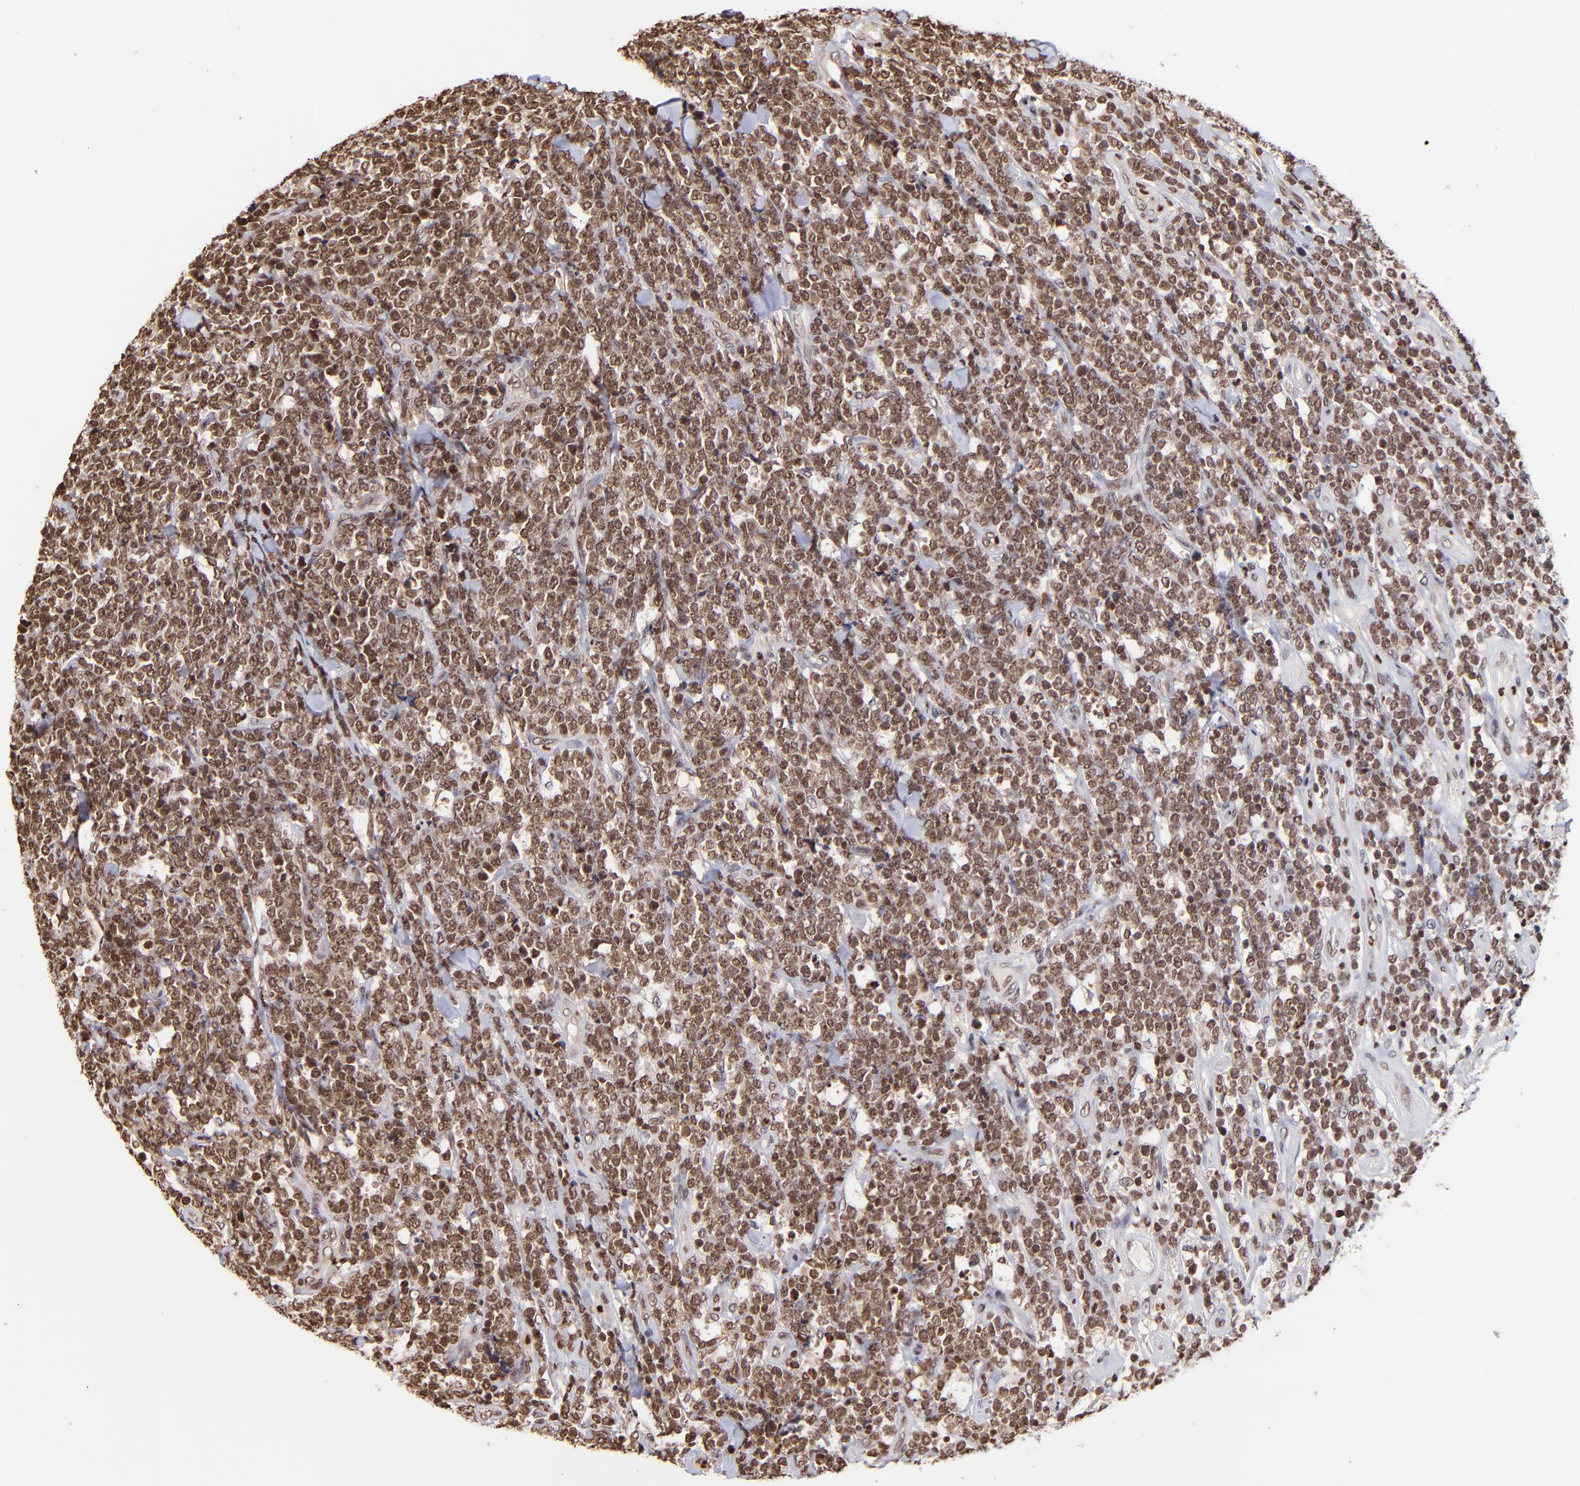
{"staining": {"intensity": "strong", "quantity": ">75%", "location": "nuclear"}, "tissue": "lymphoma", "cell_type": "Tumor cells", "image_type": "cancer", "snomed": [{"axis": "morphology", "description": "Malignant lymphoma, non-Hodgkin's type, High grade"}, {"axis": "topography", "description": "Small intestine"}, {"axis": "topography", "description": "Colon"}], "caption": "High-grade malignant lymphoma, non-Hodgkin's type tissue shows strong nuclear staining in approximately >75% of tumor cells, visualized by immunohistochemistry.", "gene": "WDR25", "patient": {"sex": "male", "age": 8}}